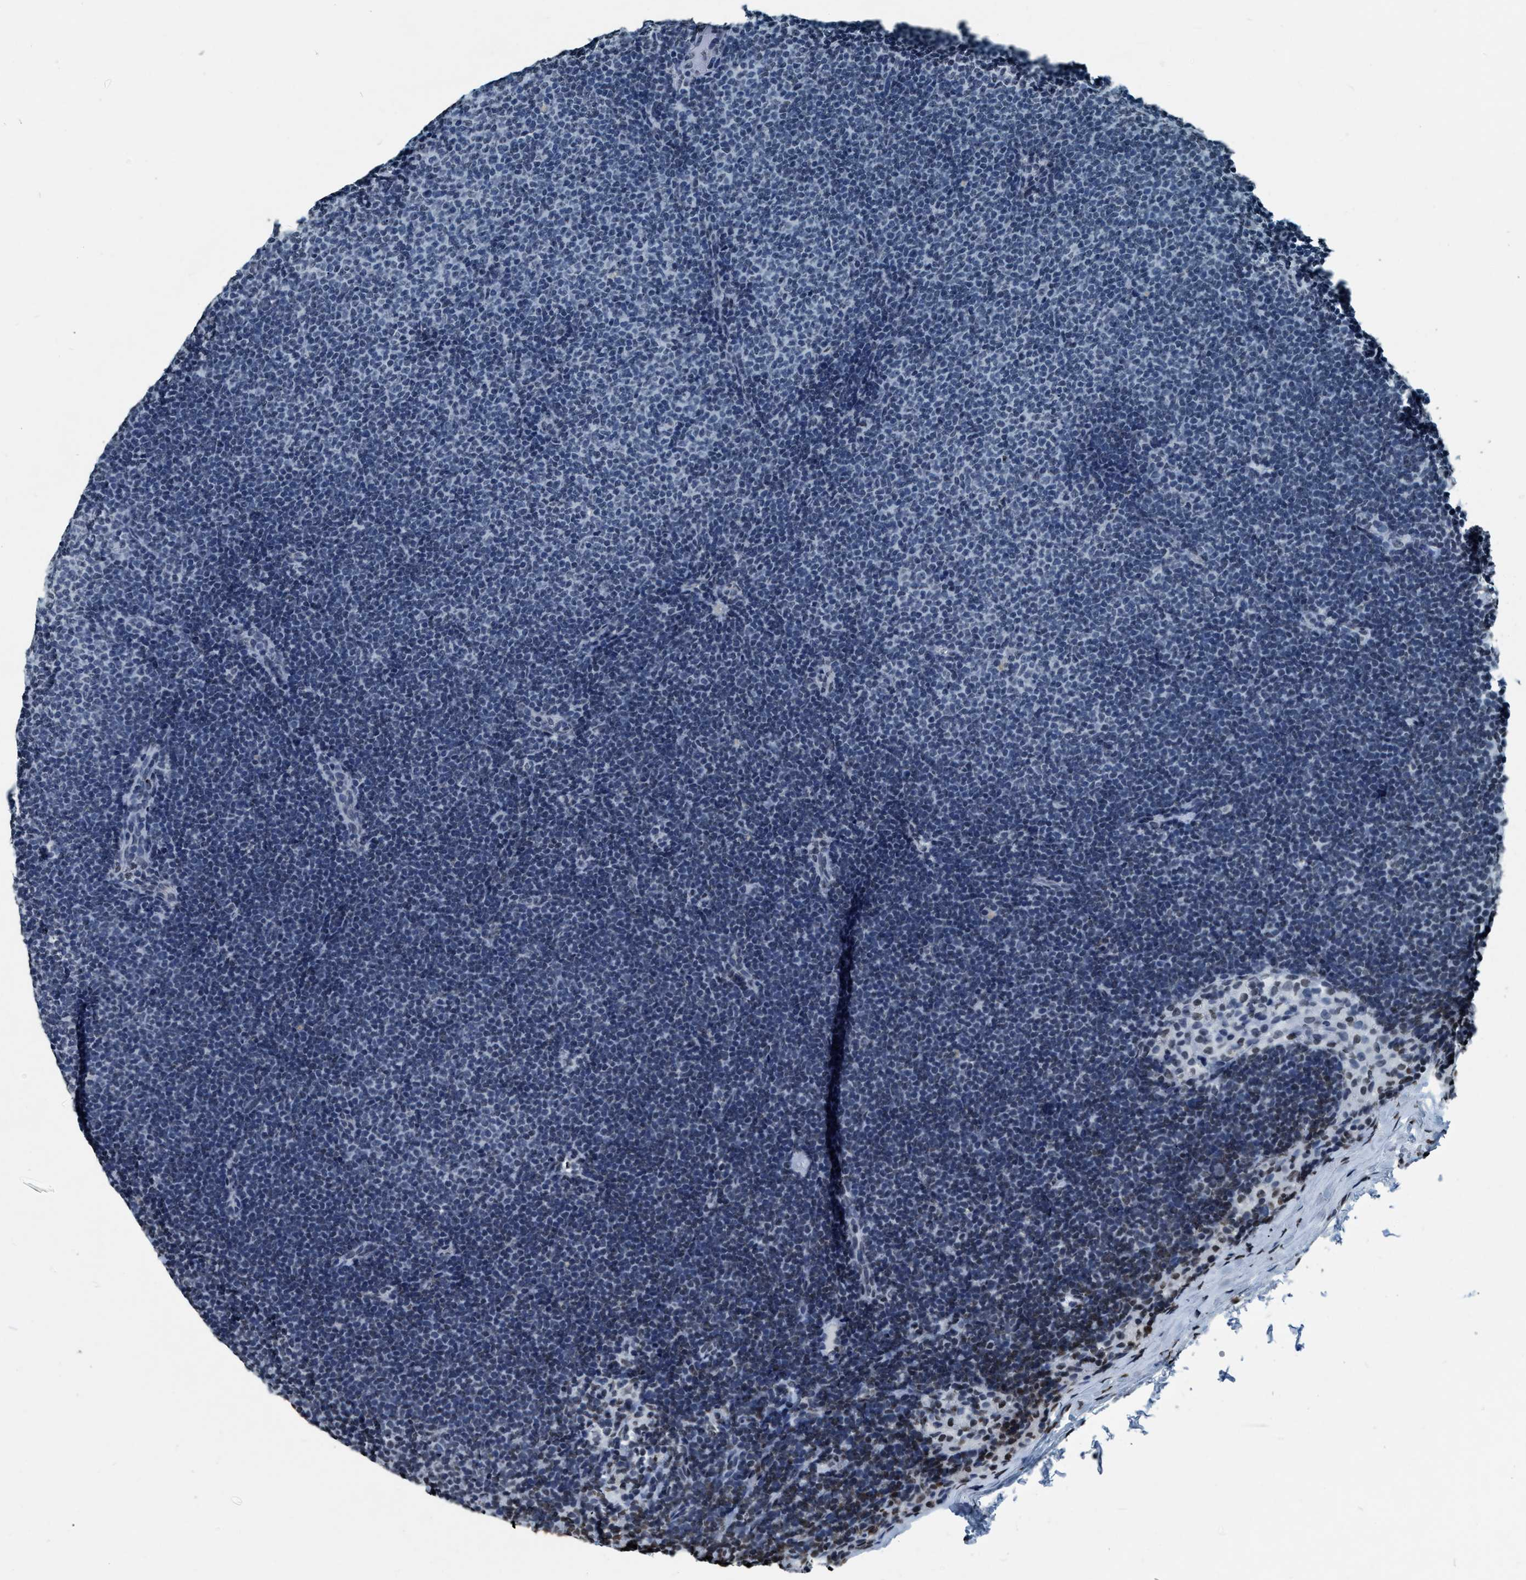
{"staining": {"intensity": "negative", "quantity": "none", "location": "none"}, "tissue": "lymphoma", "cell_type": "Tumor cells", "image_type": "cancer", "snomed": [{"axis": "morphology", "description": "Malignant lymphoma, non-Hodgkin's type, Low grade"}, {"axis": "topography", "description": "Lymph node"}], "caption": "Tumor cells show no significant staining in malignant lymphoma, non-Hodgkin's type (low-grade). (Brightfield microscopy of DAB IHC at high magnification).", "gene": "CCNE2", "patient": {"sex": "female", "age": 53}}